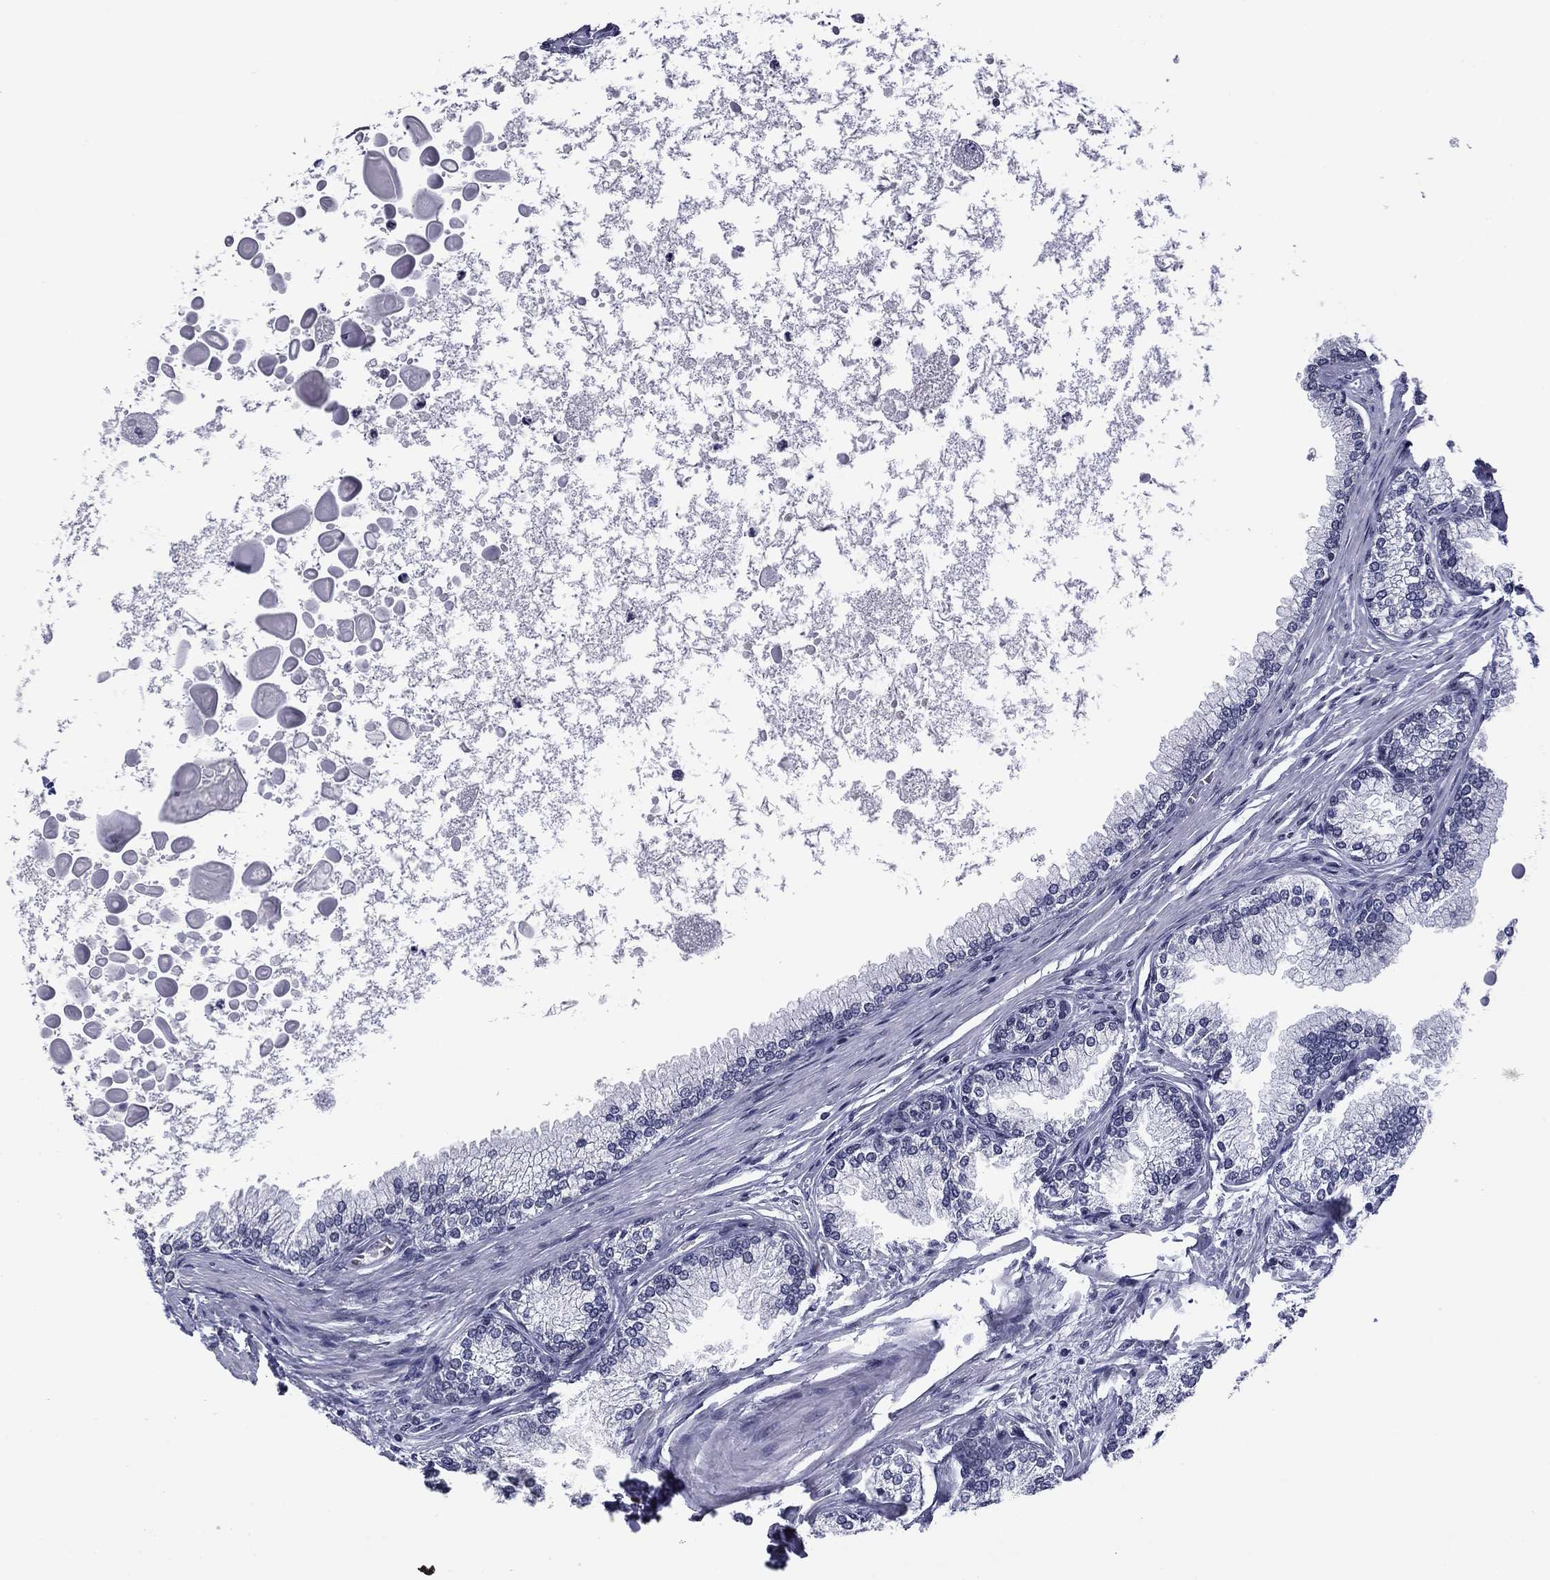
{"staining": {"intensity": "weak", "quantity": "25%-75%", "location": "nuclear"}, "tissue": "prostate", "cell_type": "Glandular cells", "image_type": "normal", "snomed": [{"axis": "morphology", "description": "Normal tissue, NOS"}, {"axis": "topography", "description": "Prostate"}], "caption": "Prostate was stained to show a protein in brown. There is low levels of weak nuclear positivity in about 25%-75% of glandular cells. (Brightfield microscopy of DAB IHC at high magnification).", "gene": "ETV5", "patient": {"sex": "male", "age": 72}}